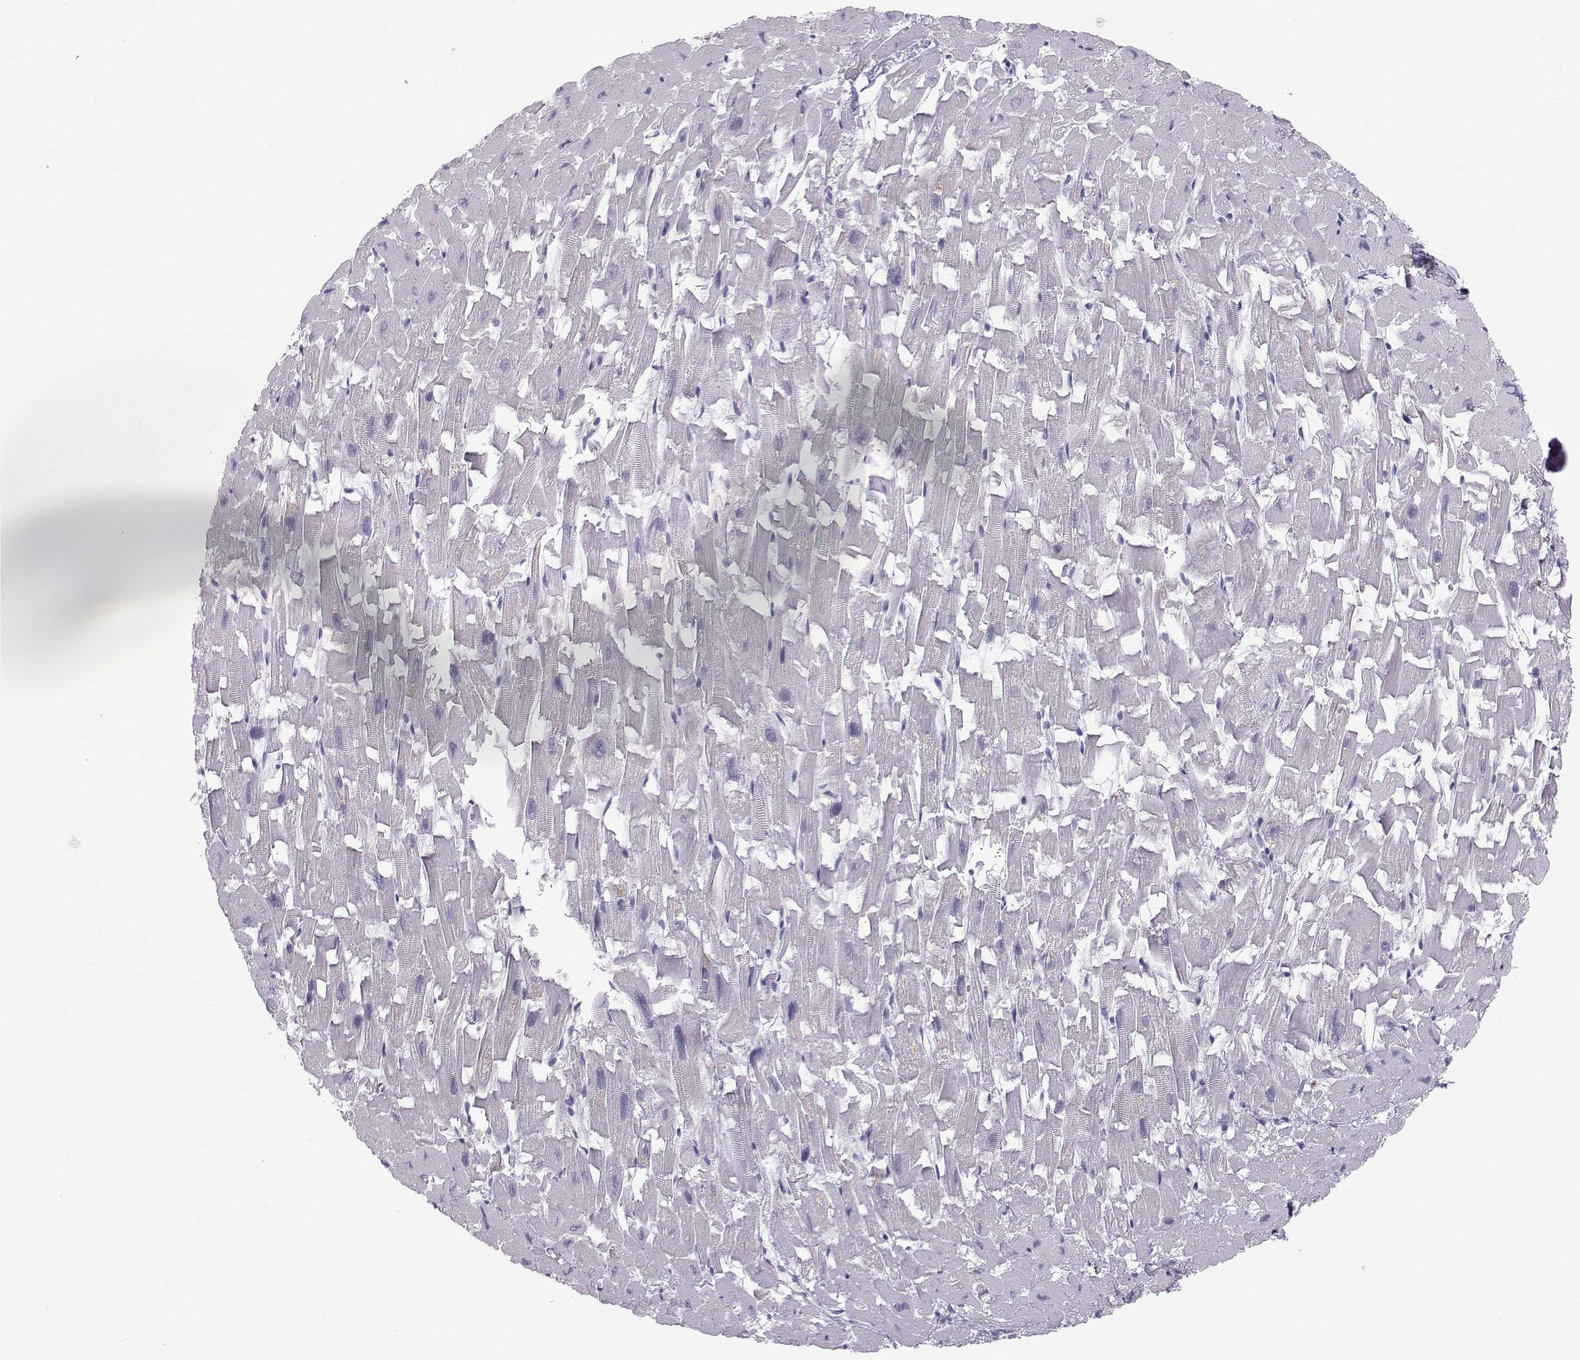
{"staining": {"intensity": "negative", "quantity": "none", "location": "none"}, "tissue": "heart muscle", "cell_type": "Cardiomyocytes", "image_type": "normal", "snomed": [{"axis": "morphology", "description": "Normal tissue, NOS"}, {"axis": "topography", "description": "Heart"}], "caption": "Immunohistochemistry (IHC) of benign heart muscle exhibits no expression in cardiomyocytes. The staining was performed using DAB (3,3'-diaminobenzidine) to visualize the protein expression in brown, while the nuclei were stained in blue with hematoxylin (Magnification: 20x).", "gene": "MROH7", "patient": {"sex": "female", "age": 64}}